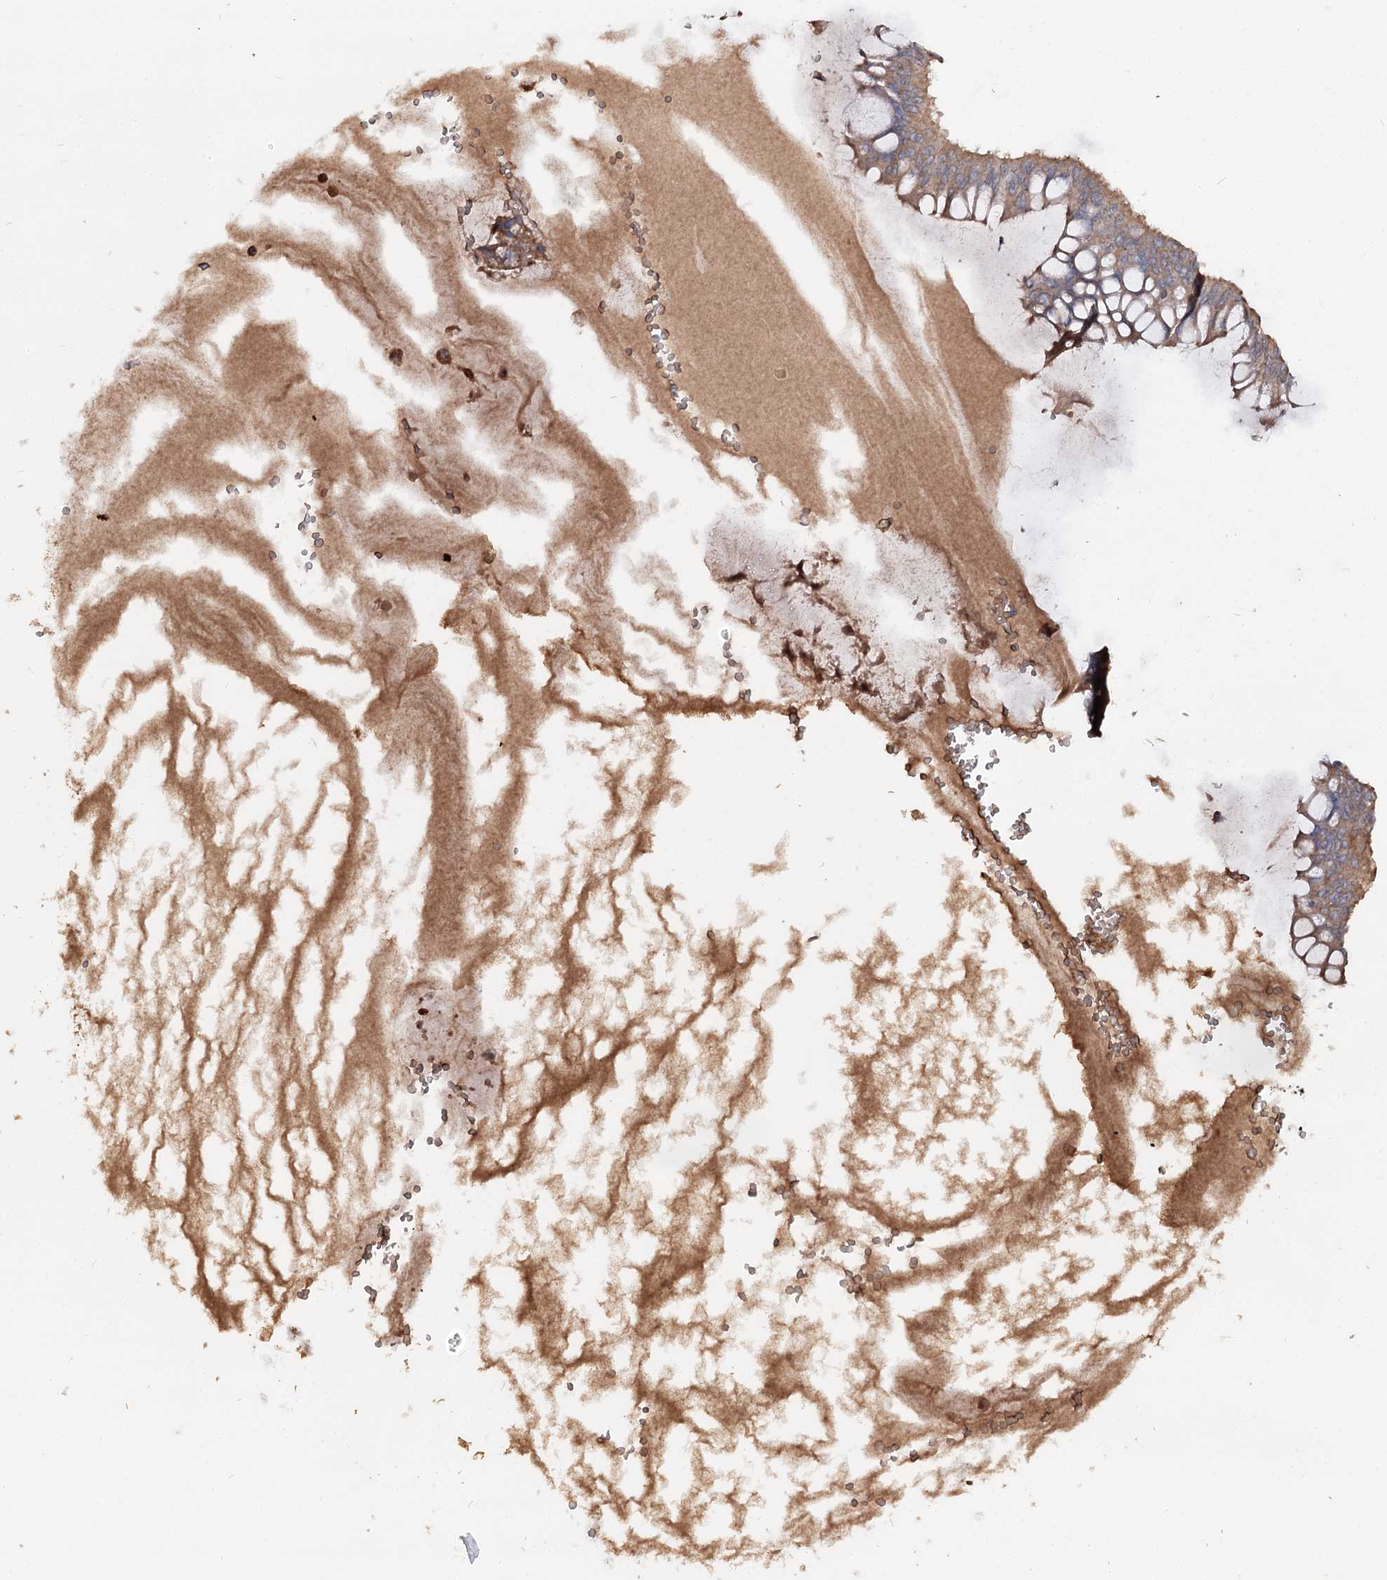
{"staining": {"intensity": "moderate", "quantity": ">75%", "location": "cytoplasmic/membranous"}, "tissue": "ovarian cancer", "cell_type": "Tumor cells", "image_type": "cancer", "snomed": [{"axis": "morphology", "description": "Cystadenocarcinoma, mucinous, NOS"}, {"axis": "topography", "description": "Ovary"}], "caption": "IHC staining of mucinous cystadenocarcinoma (ovarian), which shows medium levels of moderate cytoplasmic/membranous staining in approximately >75% of tumor cells indicating moderate cytoplasmic/membranous protein positivity. The staining was performed using DAB (brown) for protein detection and nuclei were counterstained in hematoxylin (blue).", "gene": "ARL13A", "patient": {"sex": "female", "age": 73}}